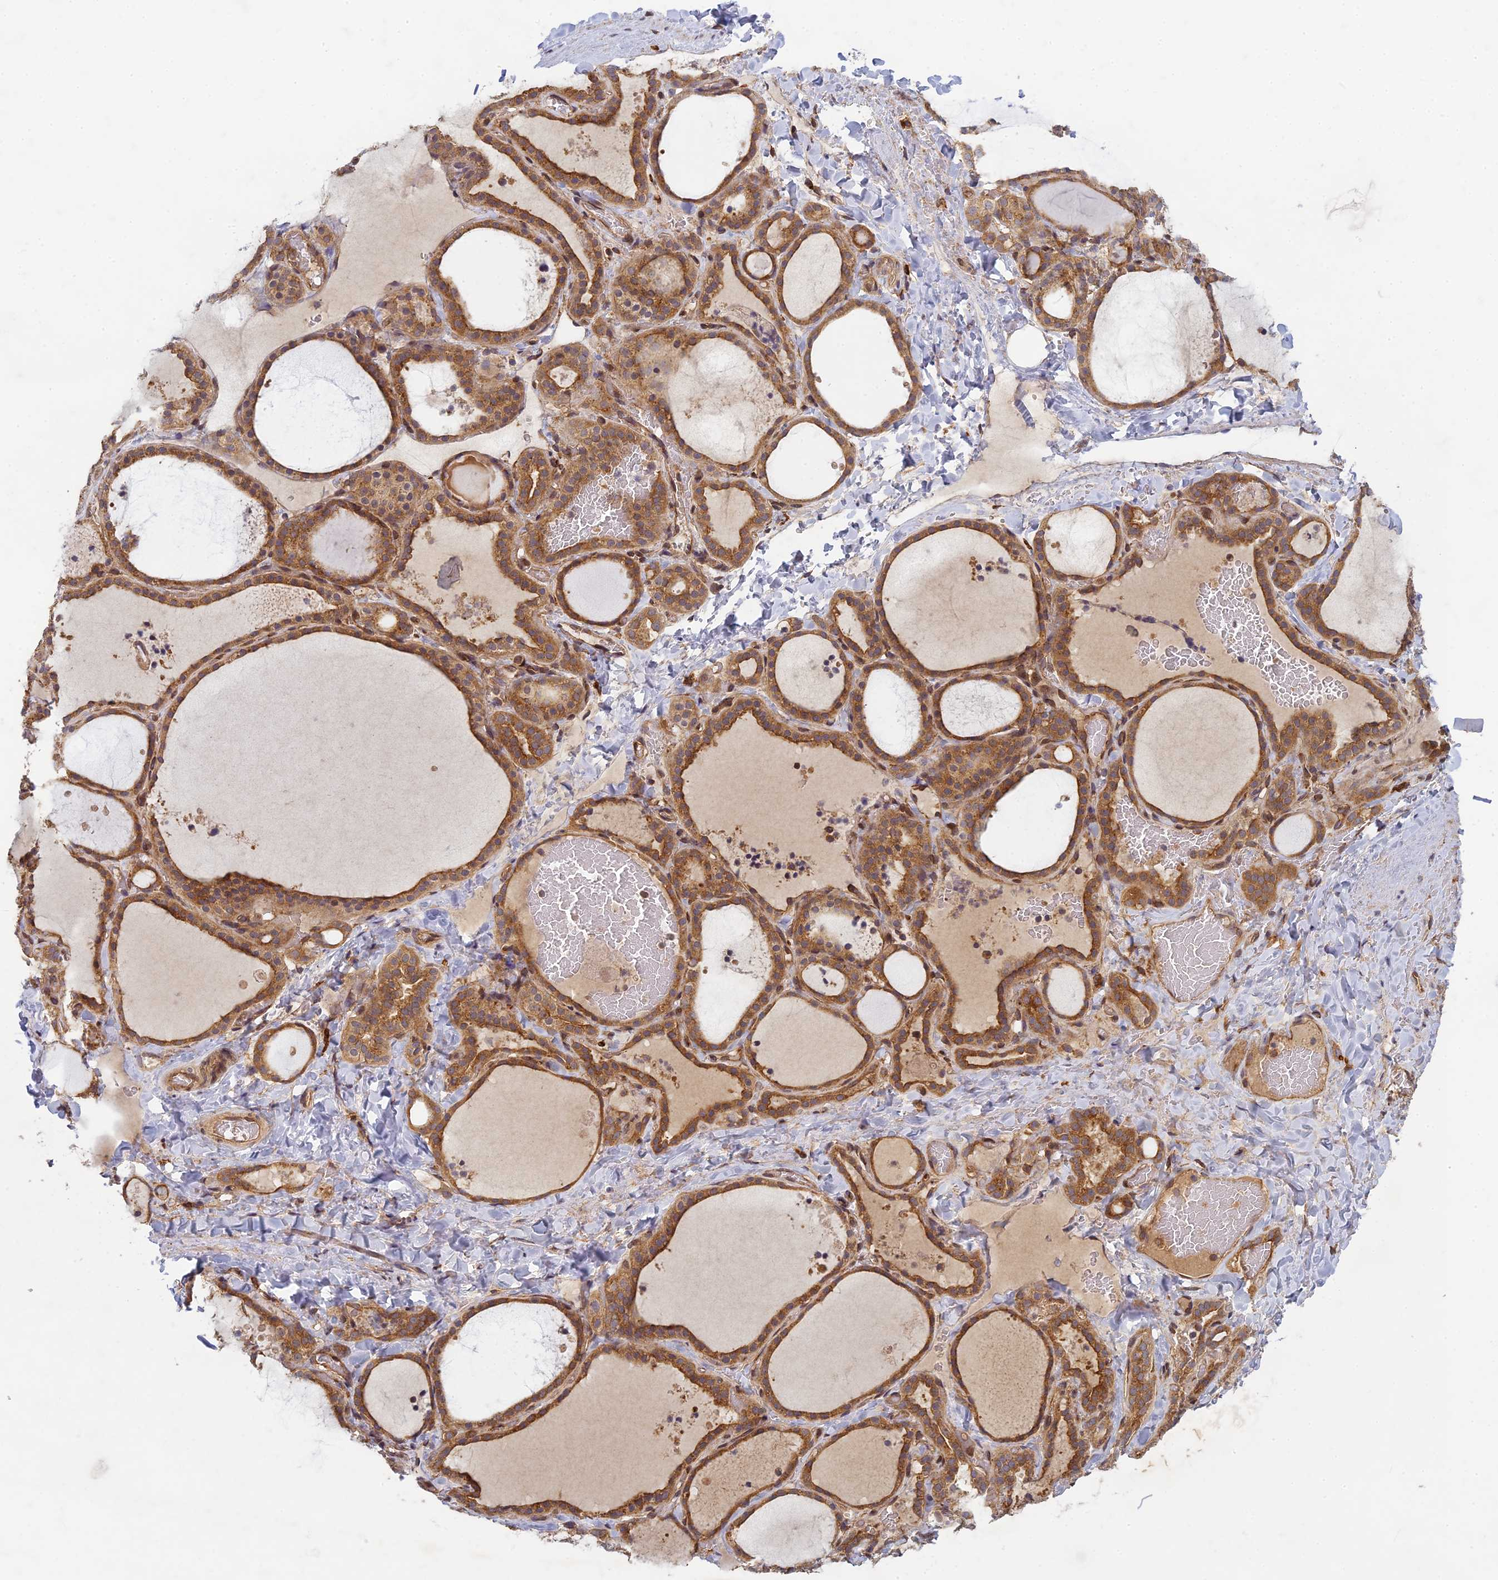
{"staining": {"intensity": "moderate", "quantity": ">75%", "location": "cytoplasmic/membranous"}, "tissue": "thyroid gland", "cell_type": "Glandular cells", "image_type": "normal", "snomed": [{"axis": "morphology", "description": "Normal tissue, NOS"}, {"axis": "topography", "description": "Thyroid gland"}], "caption": "The histopathology image demonstrates a brown stain indicating the presence of a protein in the cytoplasmic/membranous of glandular cells in thyroid gland. (Stains: DAB (3,3'-diaminobenzidine) in brown, nuclei in blue, Microscopy: brightfield microscopy at high magnification).", "gene": "TCF25", "patient": {"sex": "female", "age": 22}}